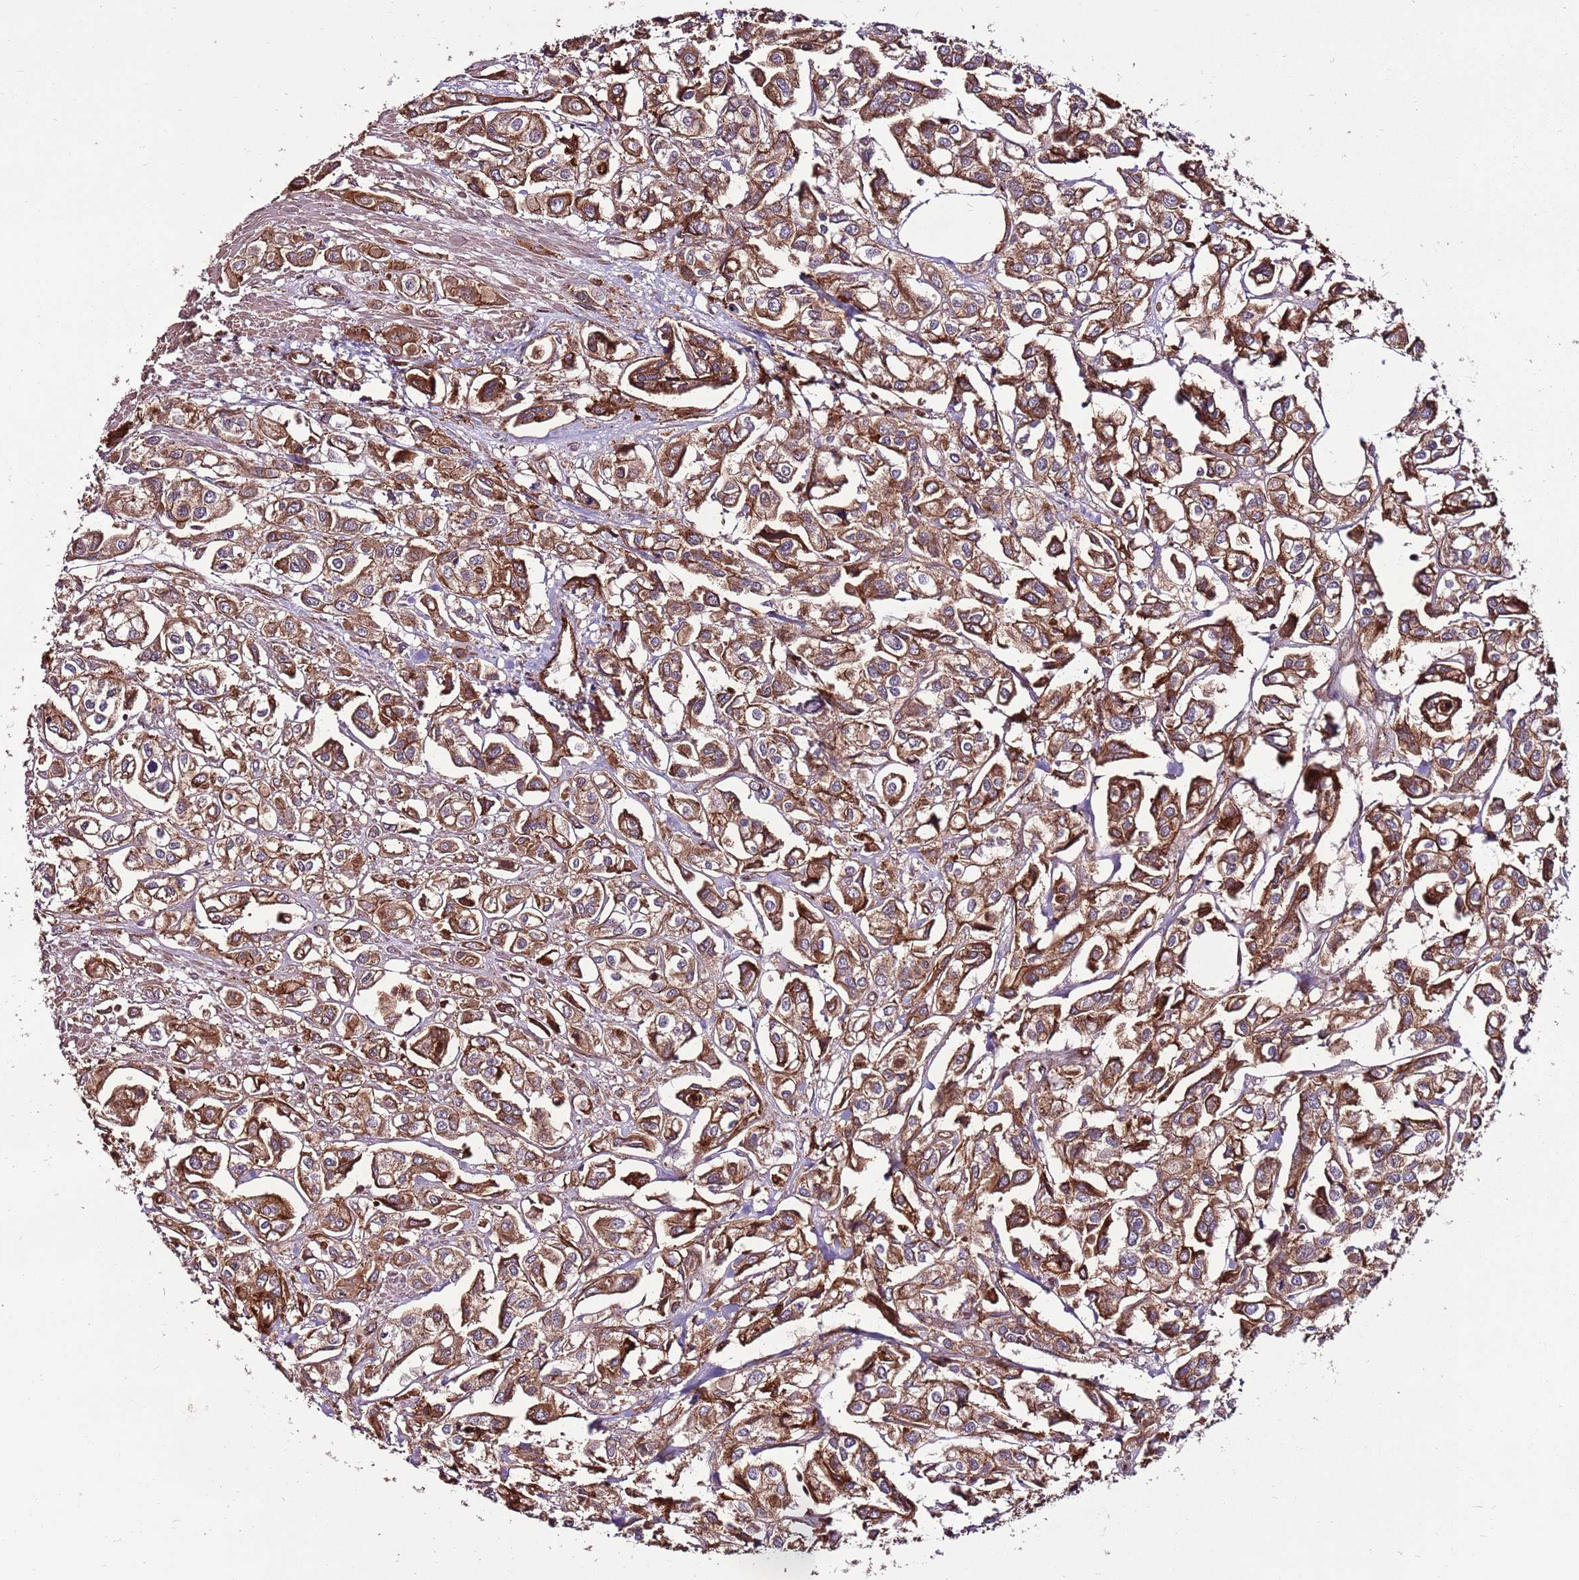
{"staining": {"intensity": "moderate", "quantity": ">75%", "location": "cytoplasmic/membranous"}, "tissue": "urothelial cancer", "cell_type": "Tumor cells", "image_type": "cancer", "snomed": [{"axis": "morphology", "description": "Urothelial carcinoma, High grade"}, {"axis": "topography", "description": "Urinary bladder"}], "caption": "Immunohistochemical staining of urothelial carcinoma (high-grade) reveals moderate cytoplasmic/membranous protein positivity in about >75% of tumor cells.", "gene": "ZNF827", "patient": {"sex": "male", "age": 67}}